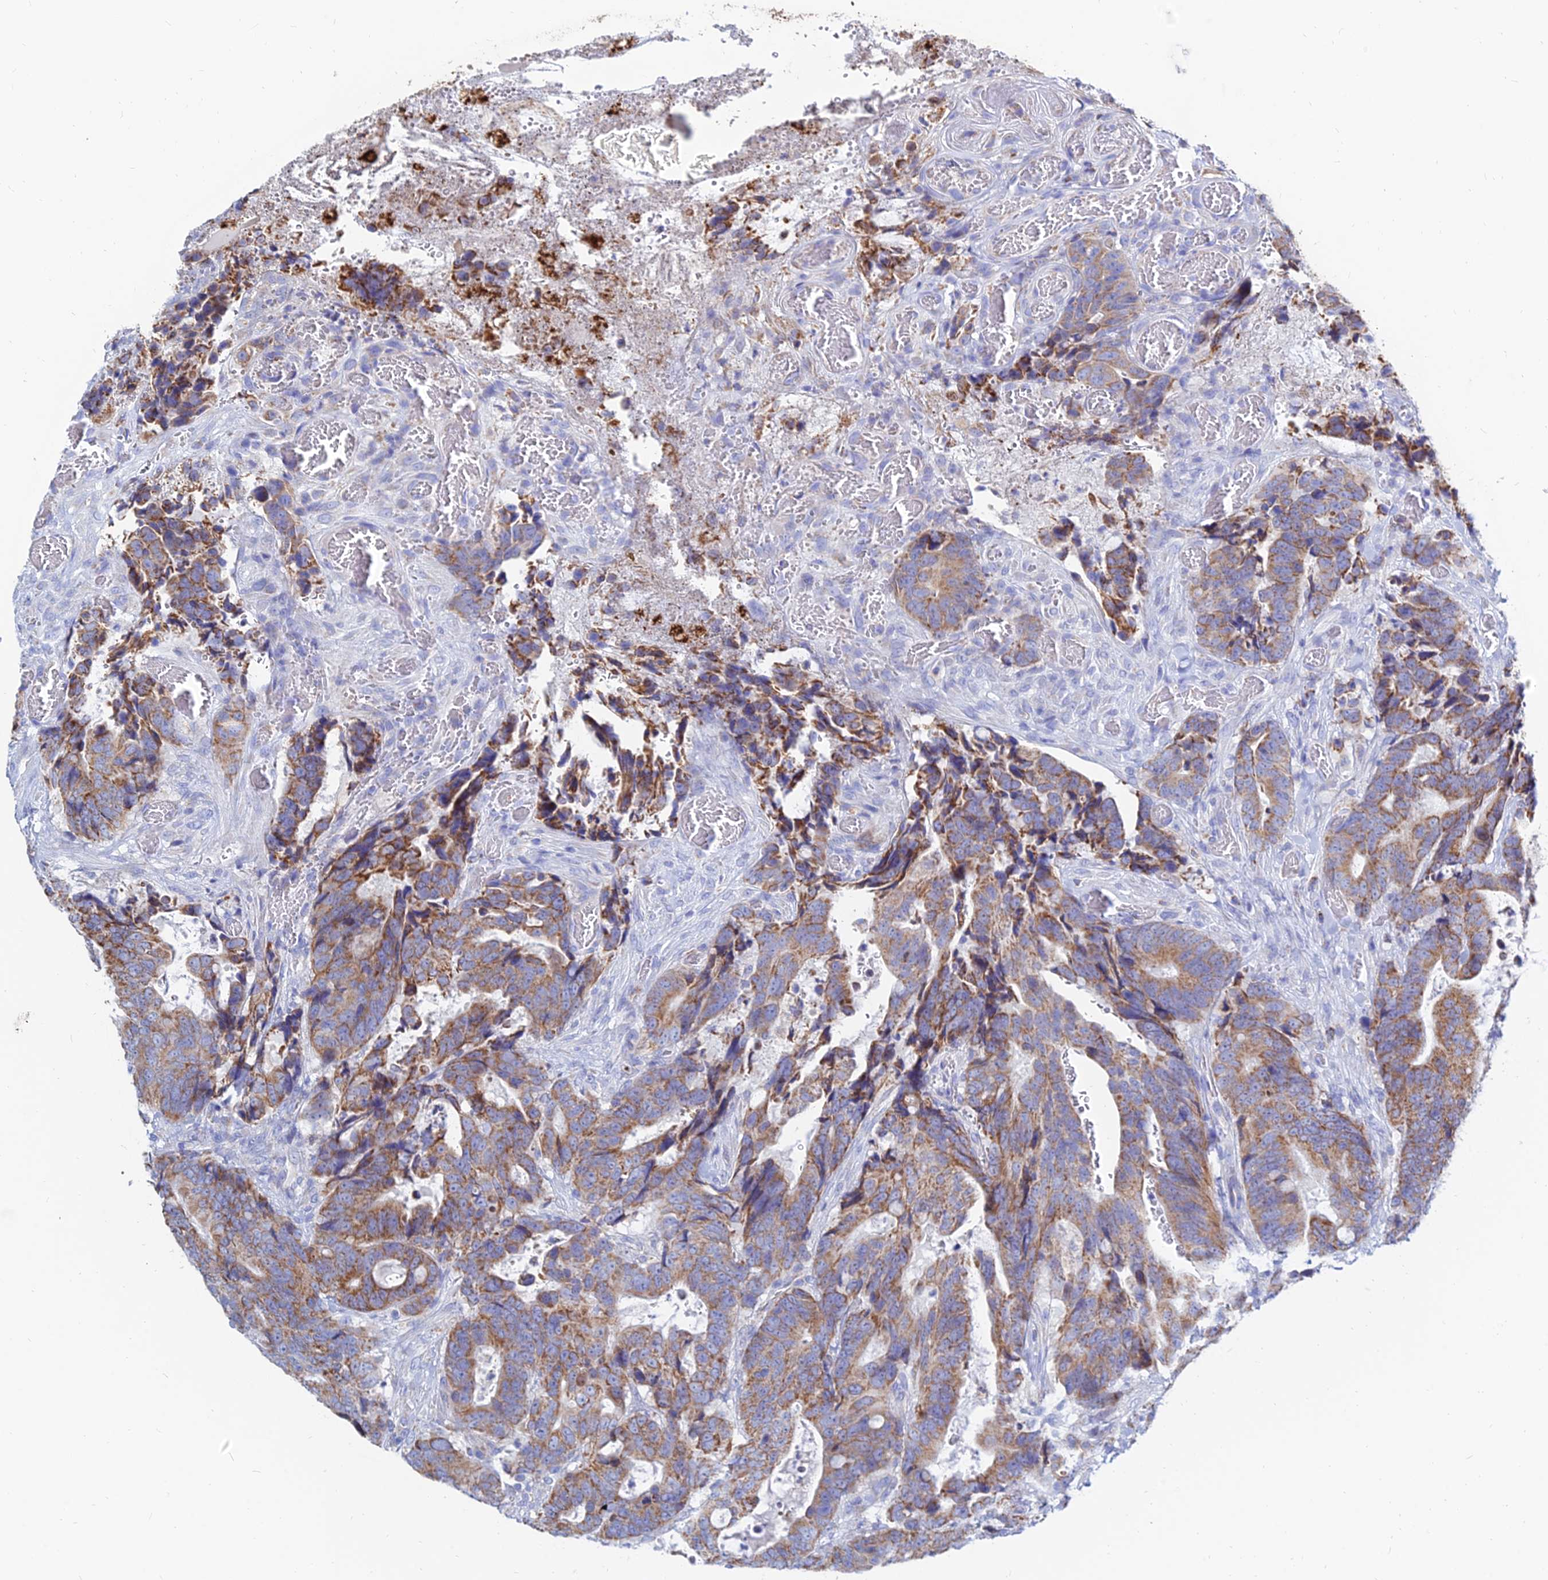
{"staining": {"intensity": "moderate", "quantity": ">75%", "location": "cytoplasmic/membranous"}, "tissue": "colorectal cancer", "cell_type": "Tumor cells", "image_type": "cancer", "snomed": [{"axis": "morphology", "description": "Adenocarcinoma, NOS"}, {"axis": "topography", "description": "Colon"}], "caption": "Immunohistochemistry (IHC) image of neoplastic tissue: colorectal adenocarcinoma stained using IHC exhibits medium levels of moderate protein expression localized specifically in the cytoplasmic/membranous of tumor cells, appearing as a cytoplasmic/membranous brown color.", "gene": "MGST1", "patient": {"sex": "female", "age": 82}}